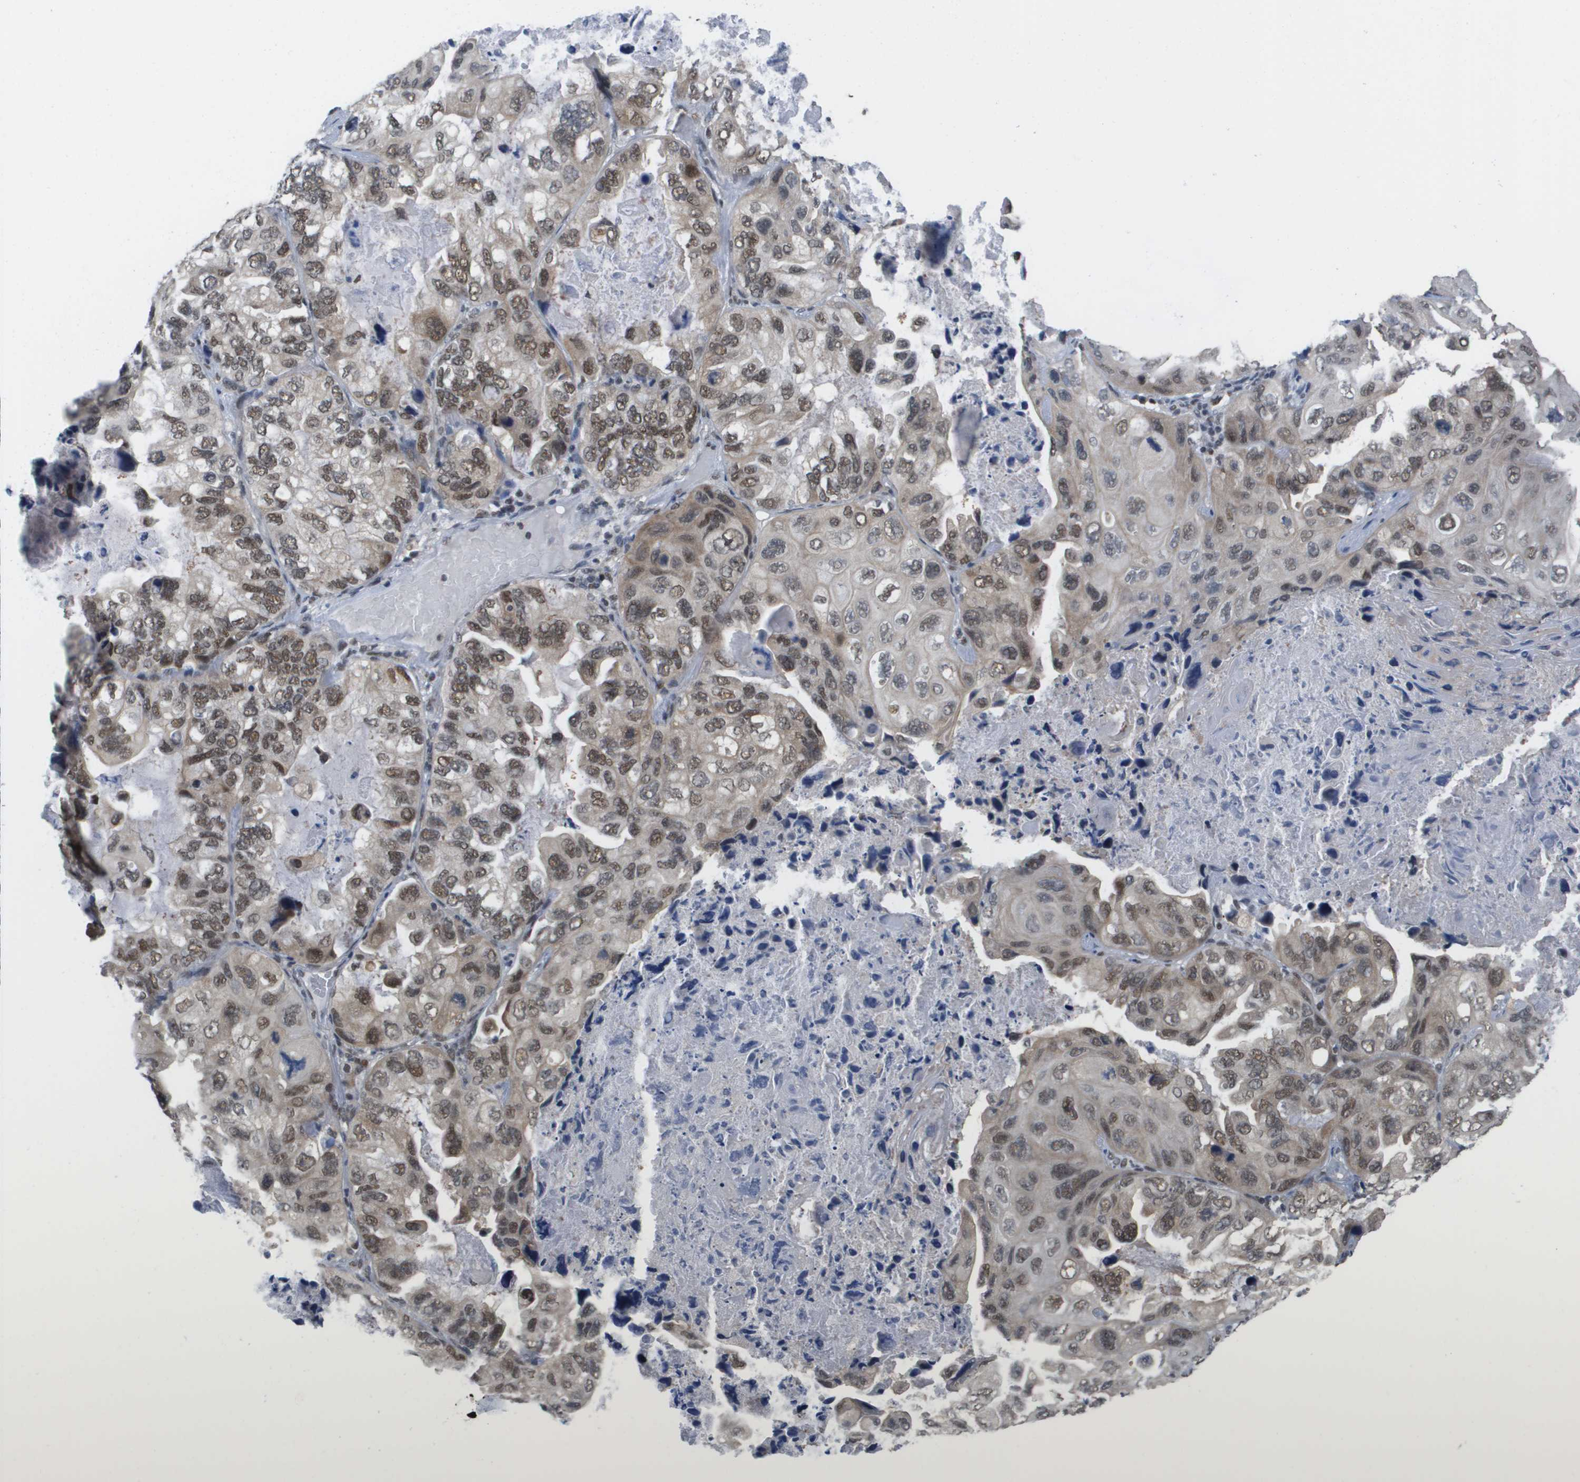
{"staining": {"intensity": "moderate", "quantity": "25%-75%", "location": "nuclear"}, "tissue": "lung cancer", "cell_type": "Tumor cells", "image_type": "cancer", "snomed": [{"axis": "morphology", "description": "Squamous cell carcinoma, NOS"}, {"axis": "topography", "description": "Lung"}], "caption": "IHC of human lung squamous cell carcinoma exhibits medium levels of moderate nuclear staining in approximately 25%-75% of tumor cells.", "gene": "ISY1", "patient": {"sex": "female", "age": 73}}